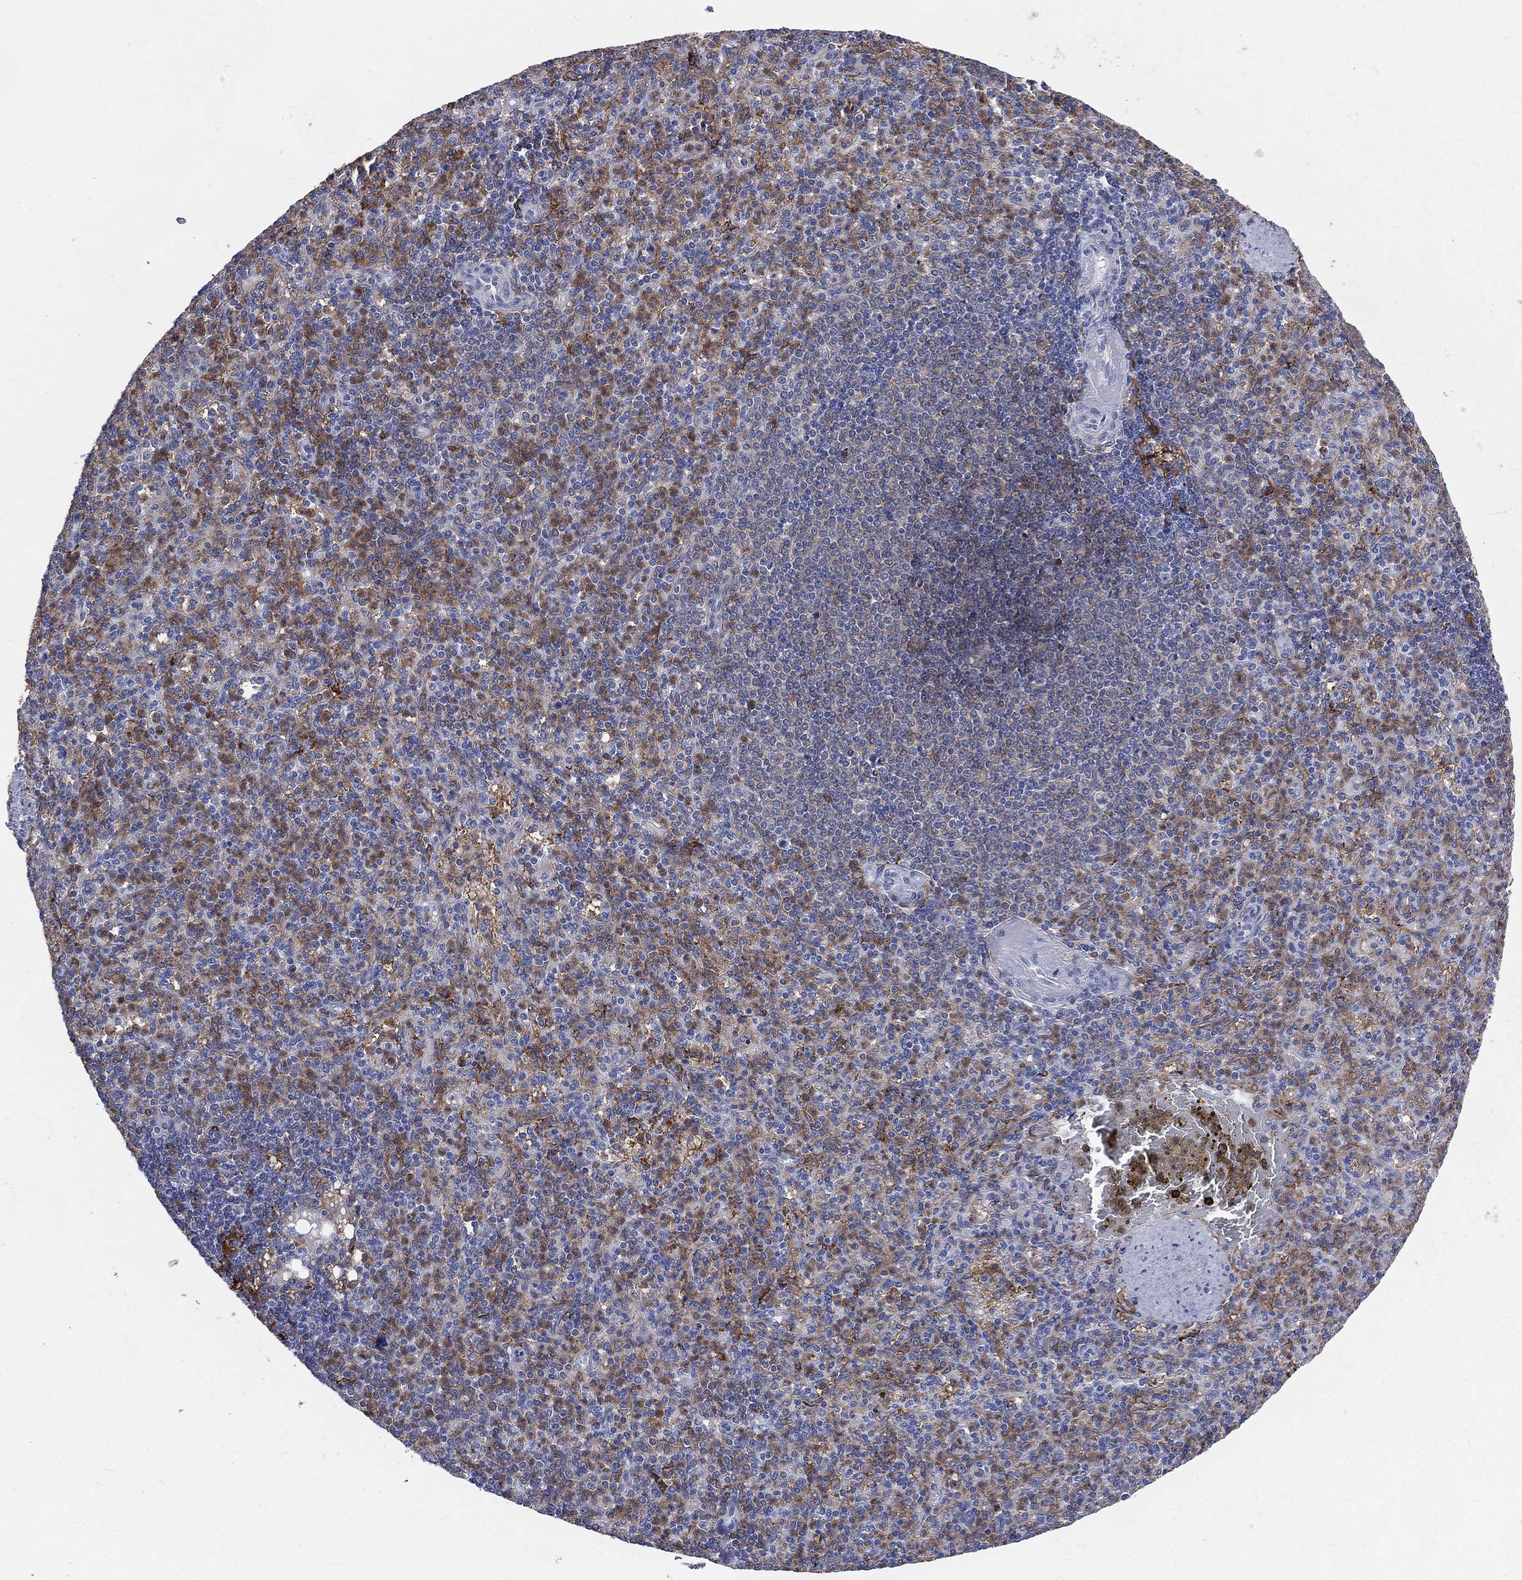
{"staining": {"intensity": "moderate", "quantity": "<25%", "location": "cytoplasmic/membranous"}, "tissue": "spleen", "cell_type": "Cells in red pulp", "image_type": "normal", "snomed": [{"axis": "morphology", "description": "Normal tissue, NOS"}, {"axis": "topography", "description": "Spleen"}], "caption": "Moderate cytoplasmic/membranous positivity for a protein is identified in about <25% of cells in red pulp of benign spleen using immunohistochemistry (IHC).", "gene": "BASP1", "patient": {"sex": "female", "age": 74}}